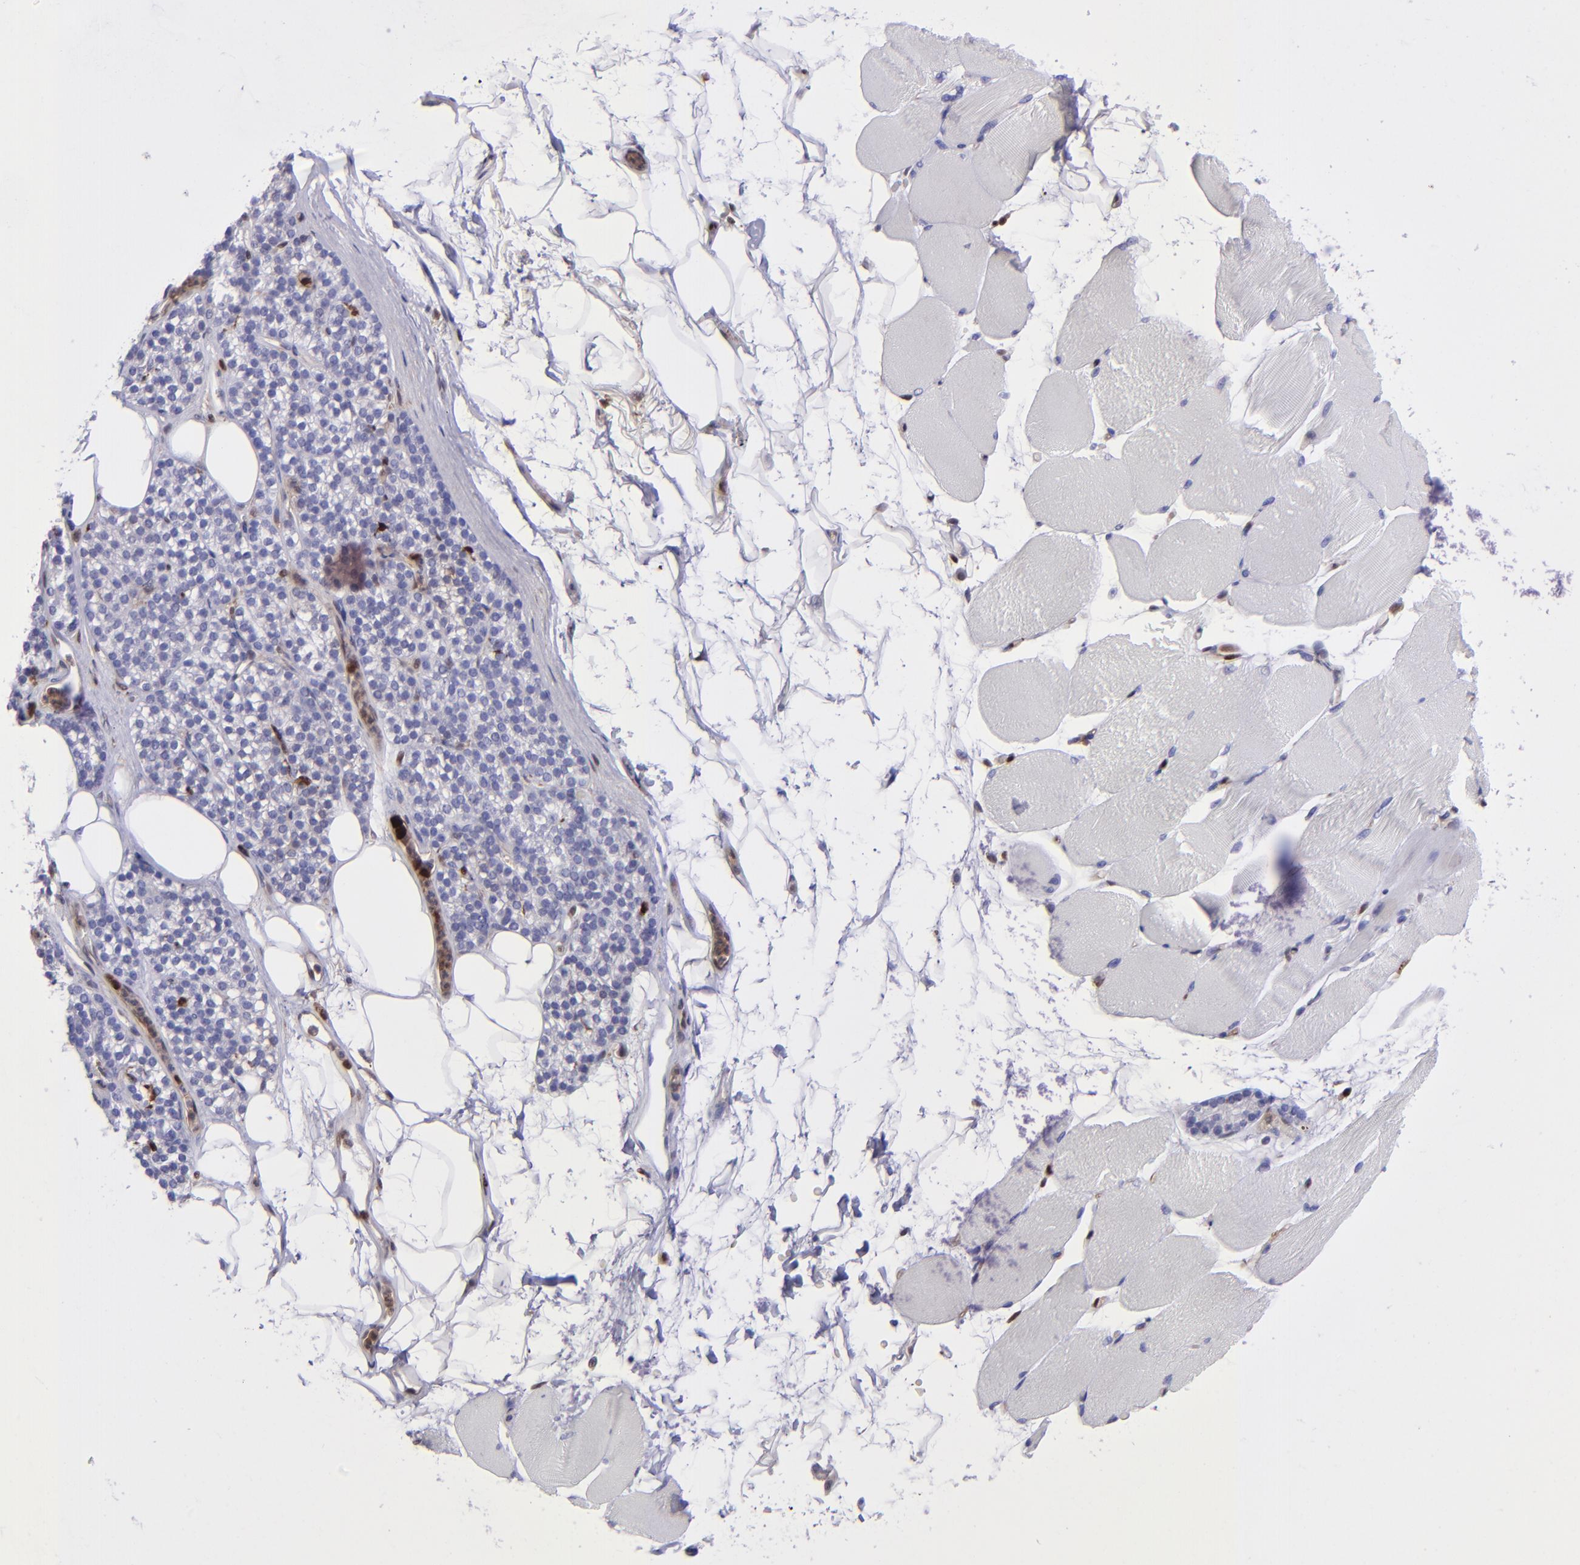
{"staining": {"intensity": "negative", "quantity": "none", "location": "none"}, "tissue": "skeletal muscle", "cell_type": "Myocytes", "image_type": "normal", "snomed": [{"axis": "morphology", "description": "Normal tissue, NOS"}, {"axis": "topography", "description": "Skeletal muscle"}, {"axis": "topography", "description": "Parathyroid gland"}], "caption": "The image exhibits no significant staining in myocytes of skeletal muscle. (Brightfield microscopy of DAB (3,3'-diaminobenzidine) IHC at high magnification).", "gene": "TYMP", "patient": {"sex": "female", "age": 37}}